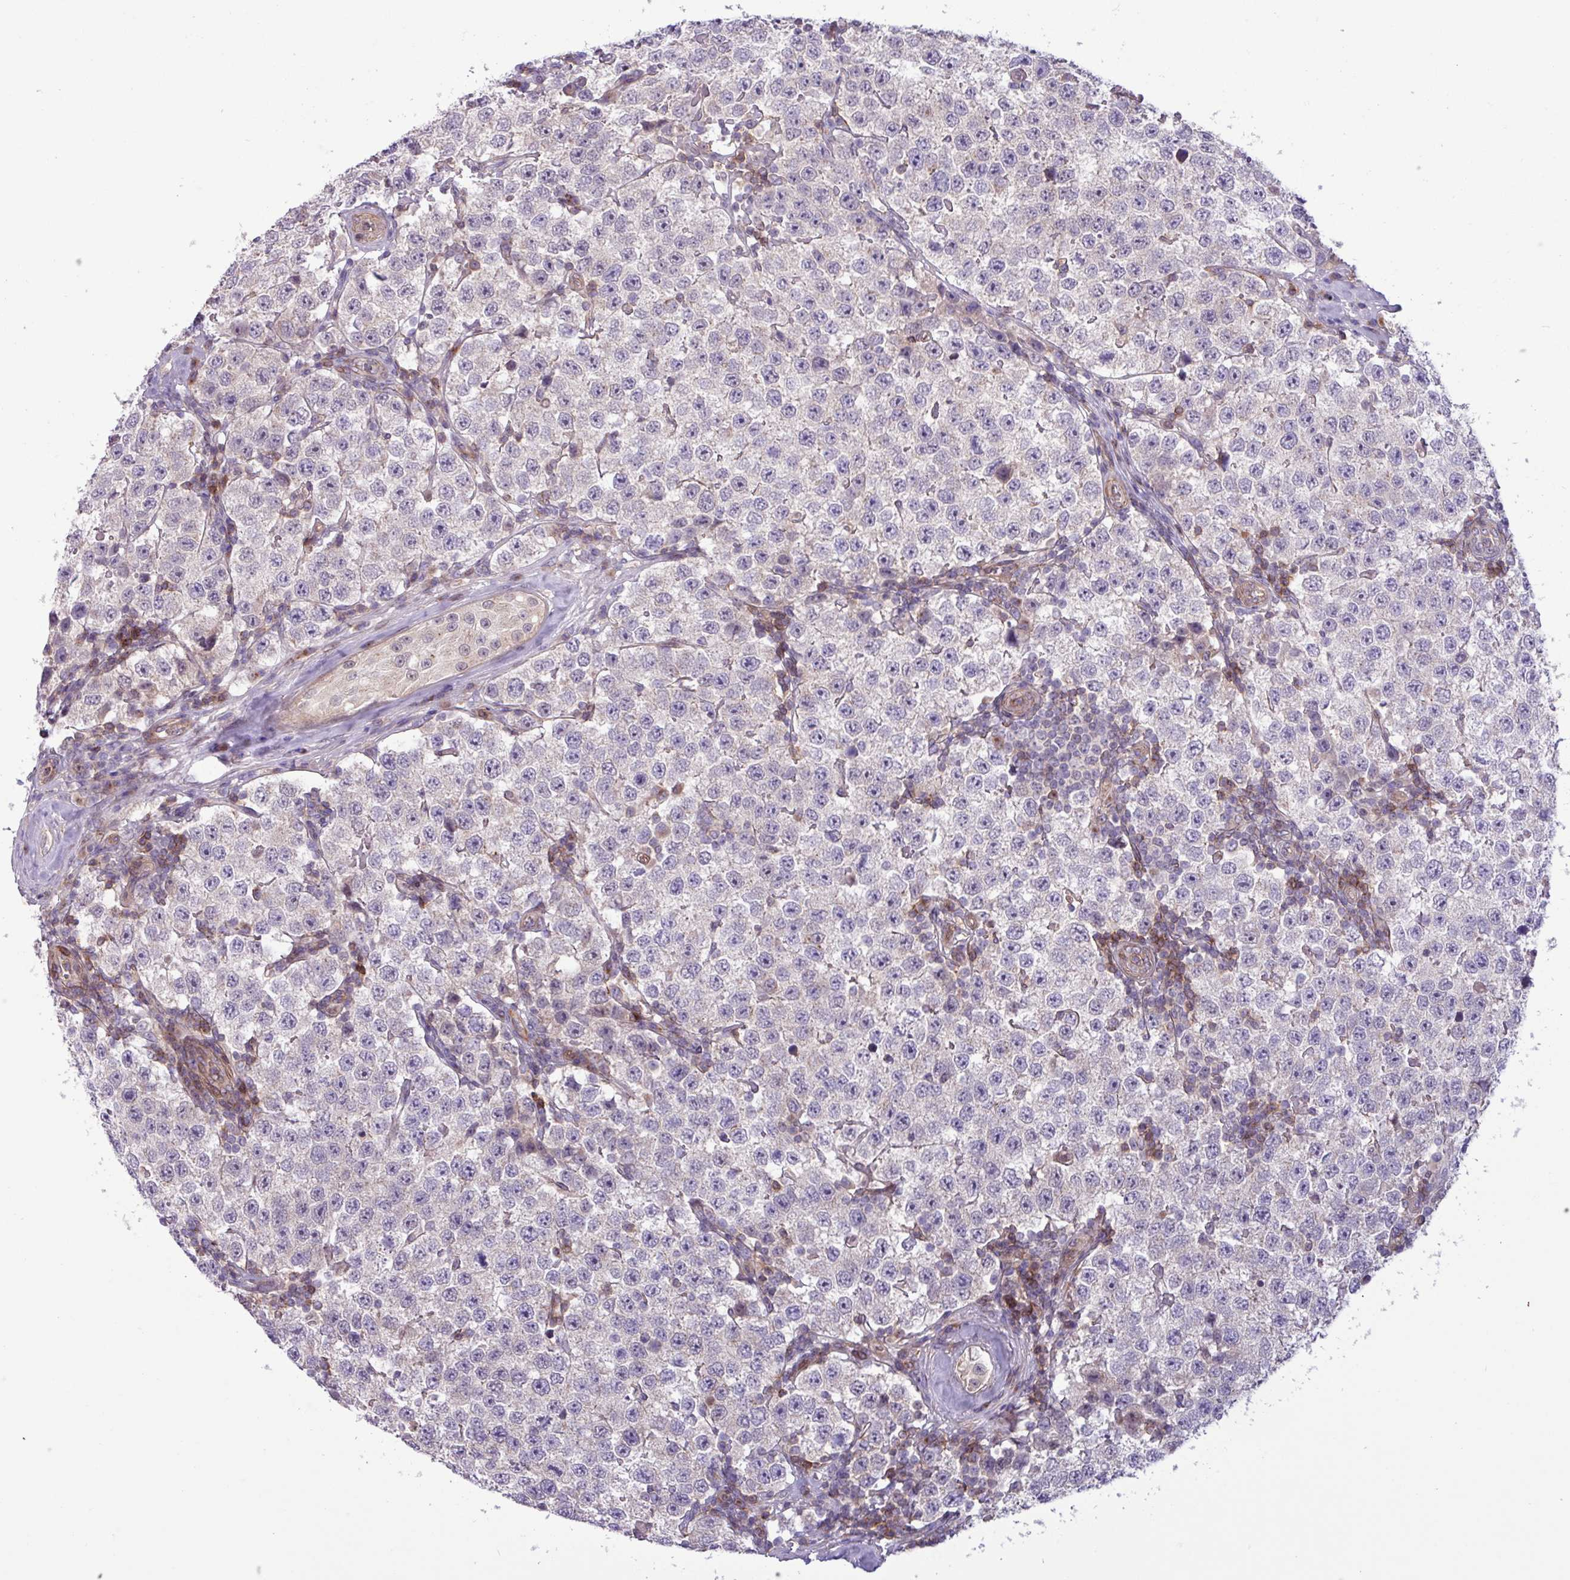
{"staining": {"intensity": "negative", "quantity": "none", "location": "none"}, "tissue": "testis cancer", "cell_type": "Tumor cells", "image_type": "cancer", "snomed": [{"axis": "morphology", "description": "Seminoma, NOS"}, {"axis": "topography", "description": "Testis"}], "caption": "This image is of seminoma (testis) stained with IHC to label a protein in brown with the nuclei are counter-stained blue. There is no expression in tumor cells.", "gene": "CNTRL", "patient": {"sex": "male", "age": 34}}